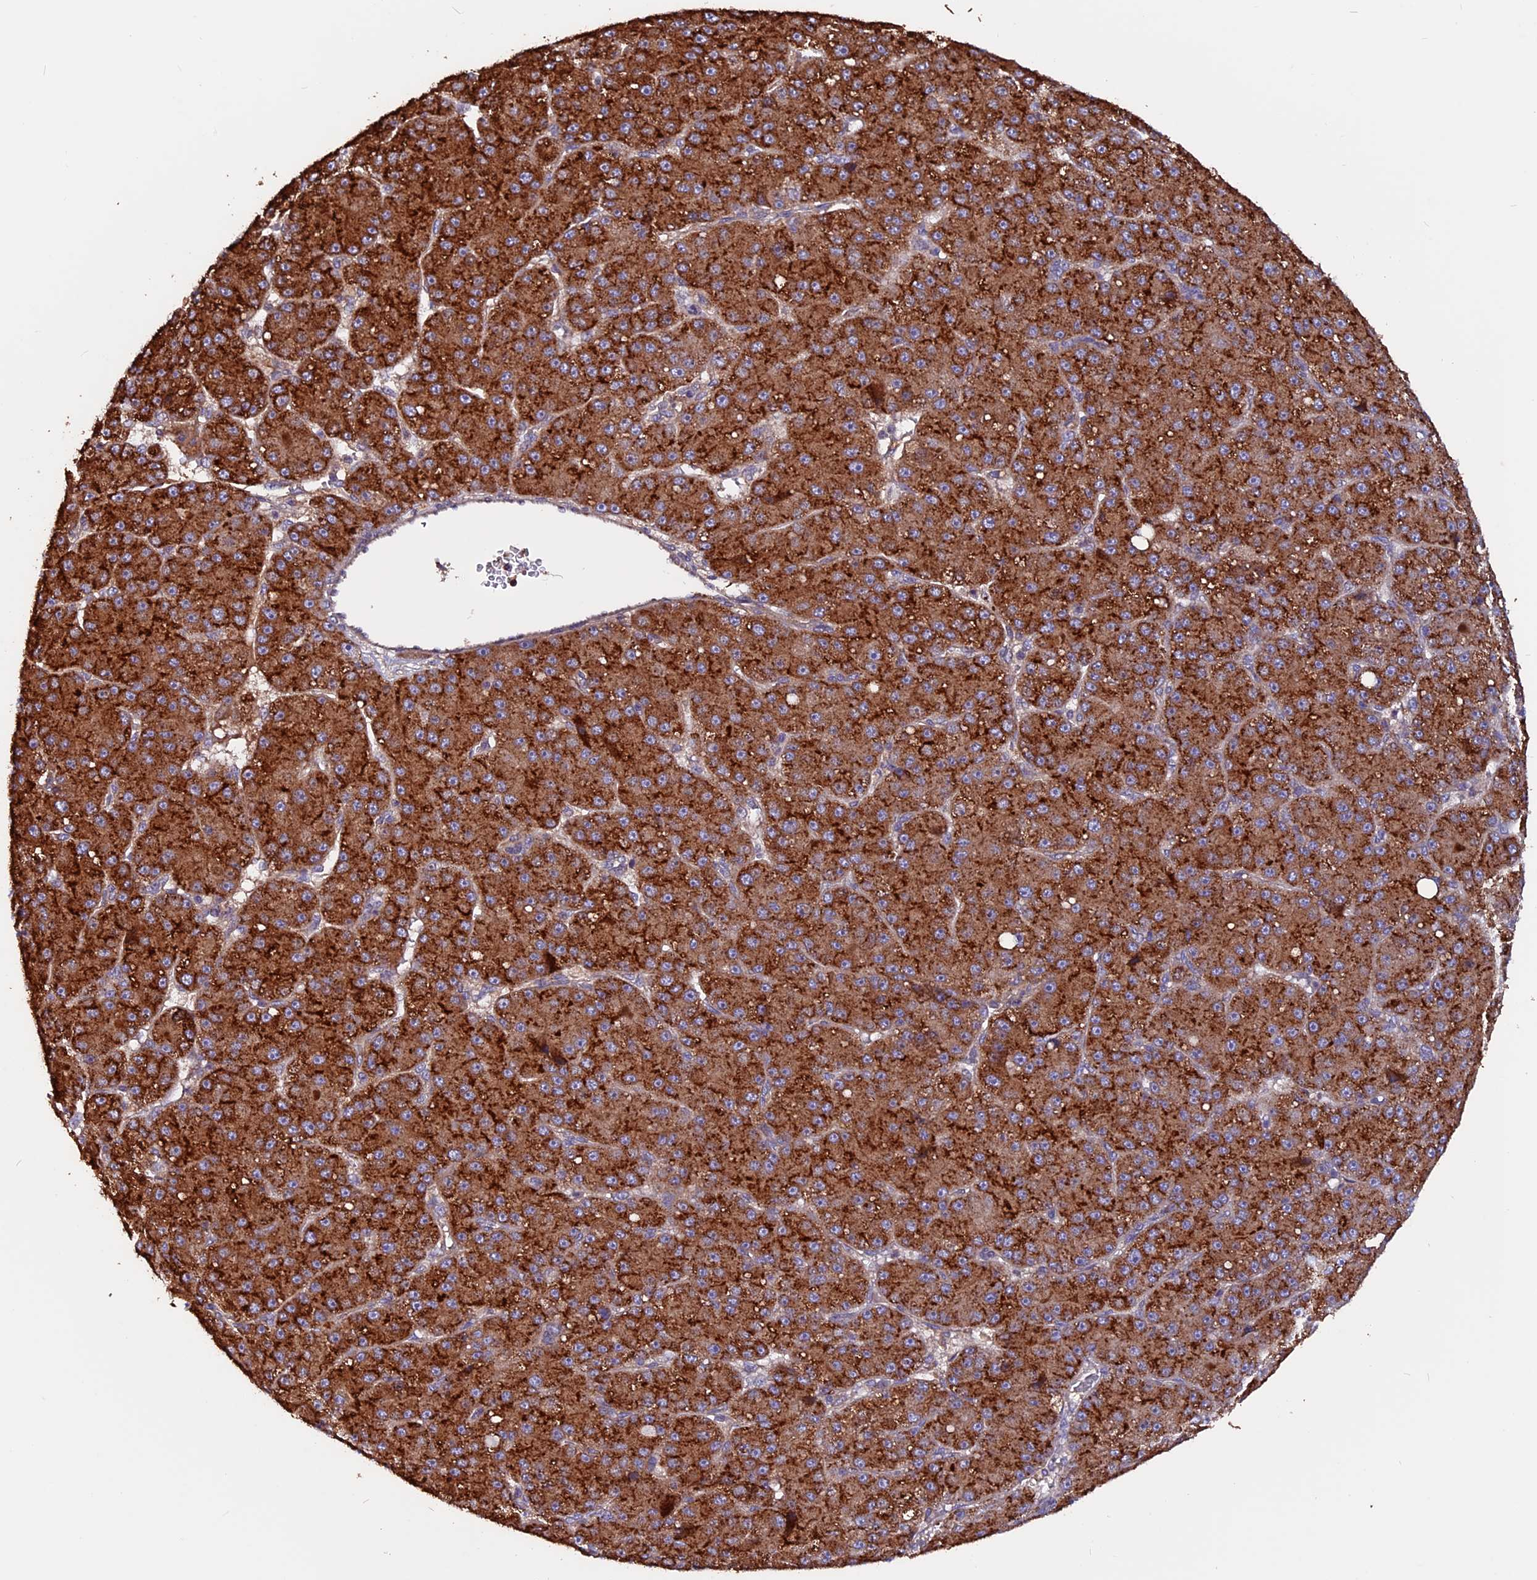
{"staining": {"intensity": "strong", "quantity": ">75%", "location": "cytoplasmic/membranous"}, "tissue": "liver cancer", "cell_type": "Tumor cells", "image_type": "cancer", "snomed": [{"axis": "morphology", "description": "Carcinoma, Hepatocellular, NOS"}, {"axis": "topography", "description": "Liver"}], "caption": "Immunohistochemical staining of human liver cancer exhibits high levels of strong cytoplasmic/membranous expression in about >75% of tumor cells.", "gene": "ZNF598", "patient": {"sex": "male", "age": 67}}